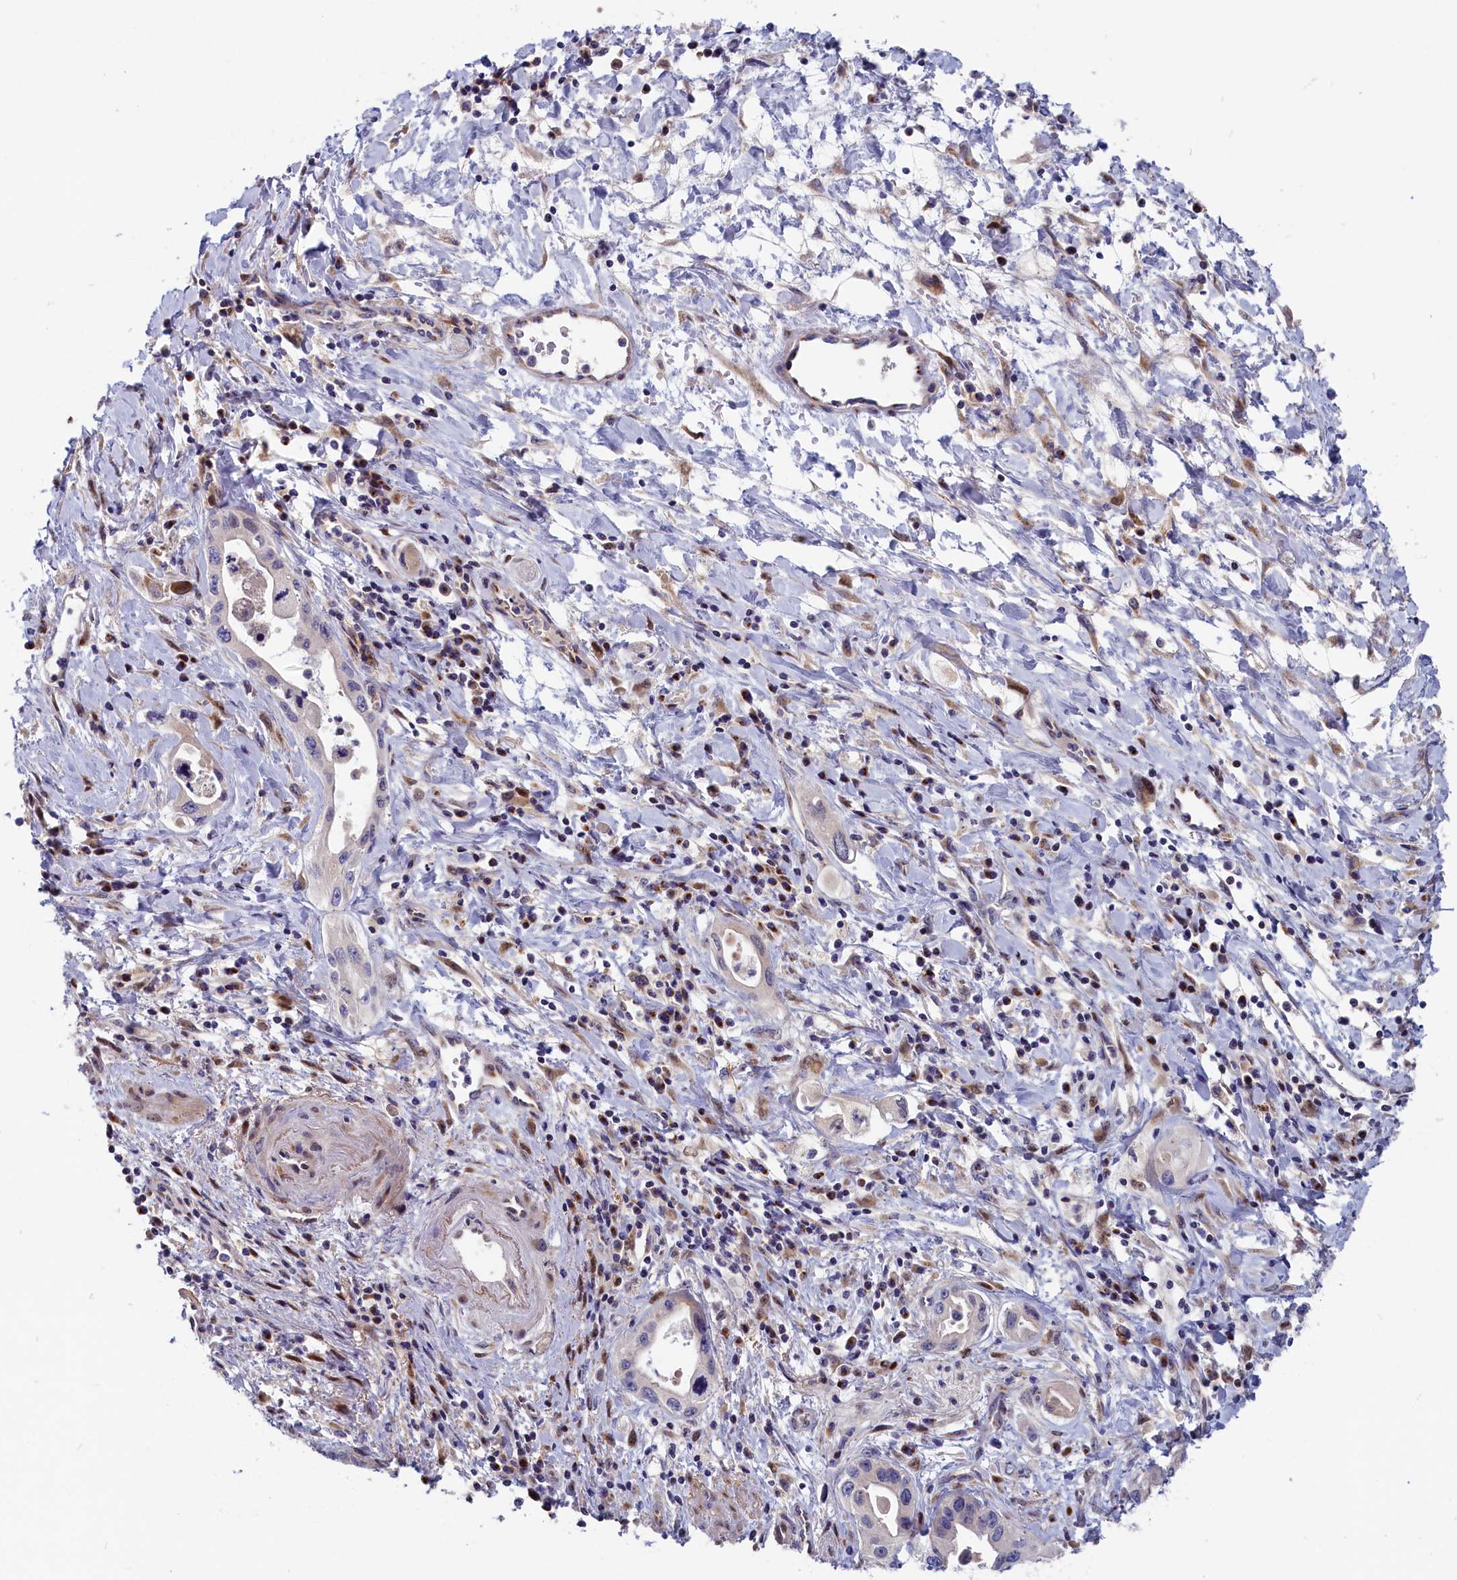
{"staining": {"intensity": "negative", "quantity": "none", "location": "none"}, "tissue": "pancreatic cancer", "cell_type": "Tumor cells", "image_type": "cancer", "snomed": [{"axis": "morphology", "description": "Adenocarcinoma, NOS"}, {"axis": "topography", "description": "Pancreas"}], "caption": "The histopathology image exhibits no staining of tumor cells in pancreatic cancer.", "gene": "CHST12", "patient": {"sex": "female", "age": 77}}